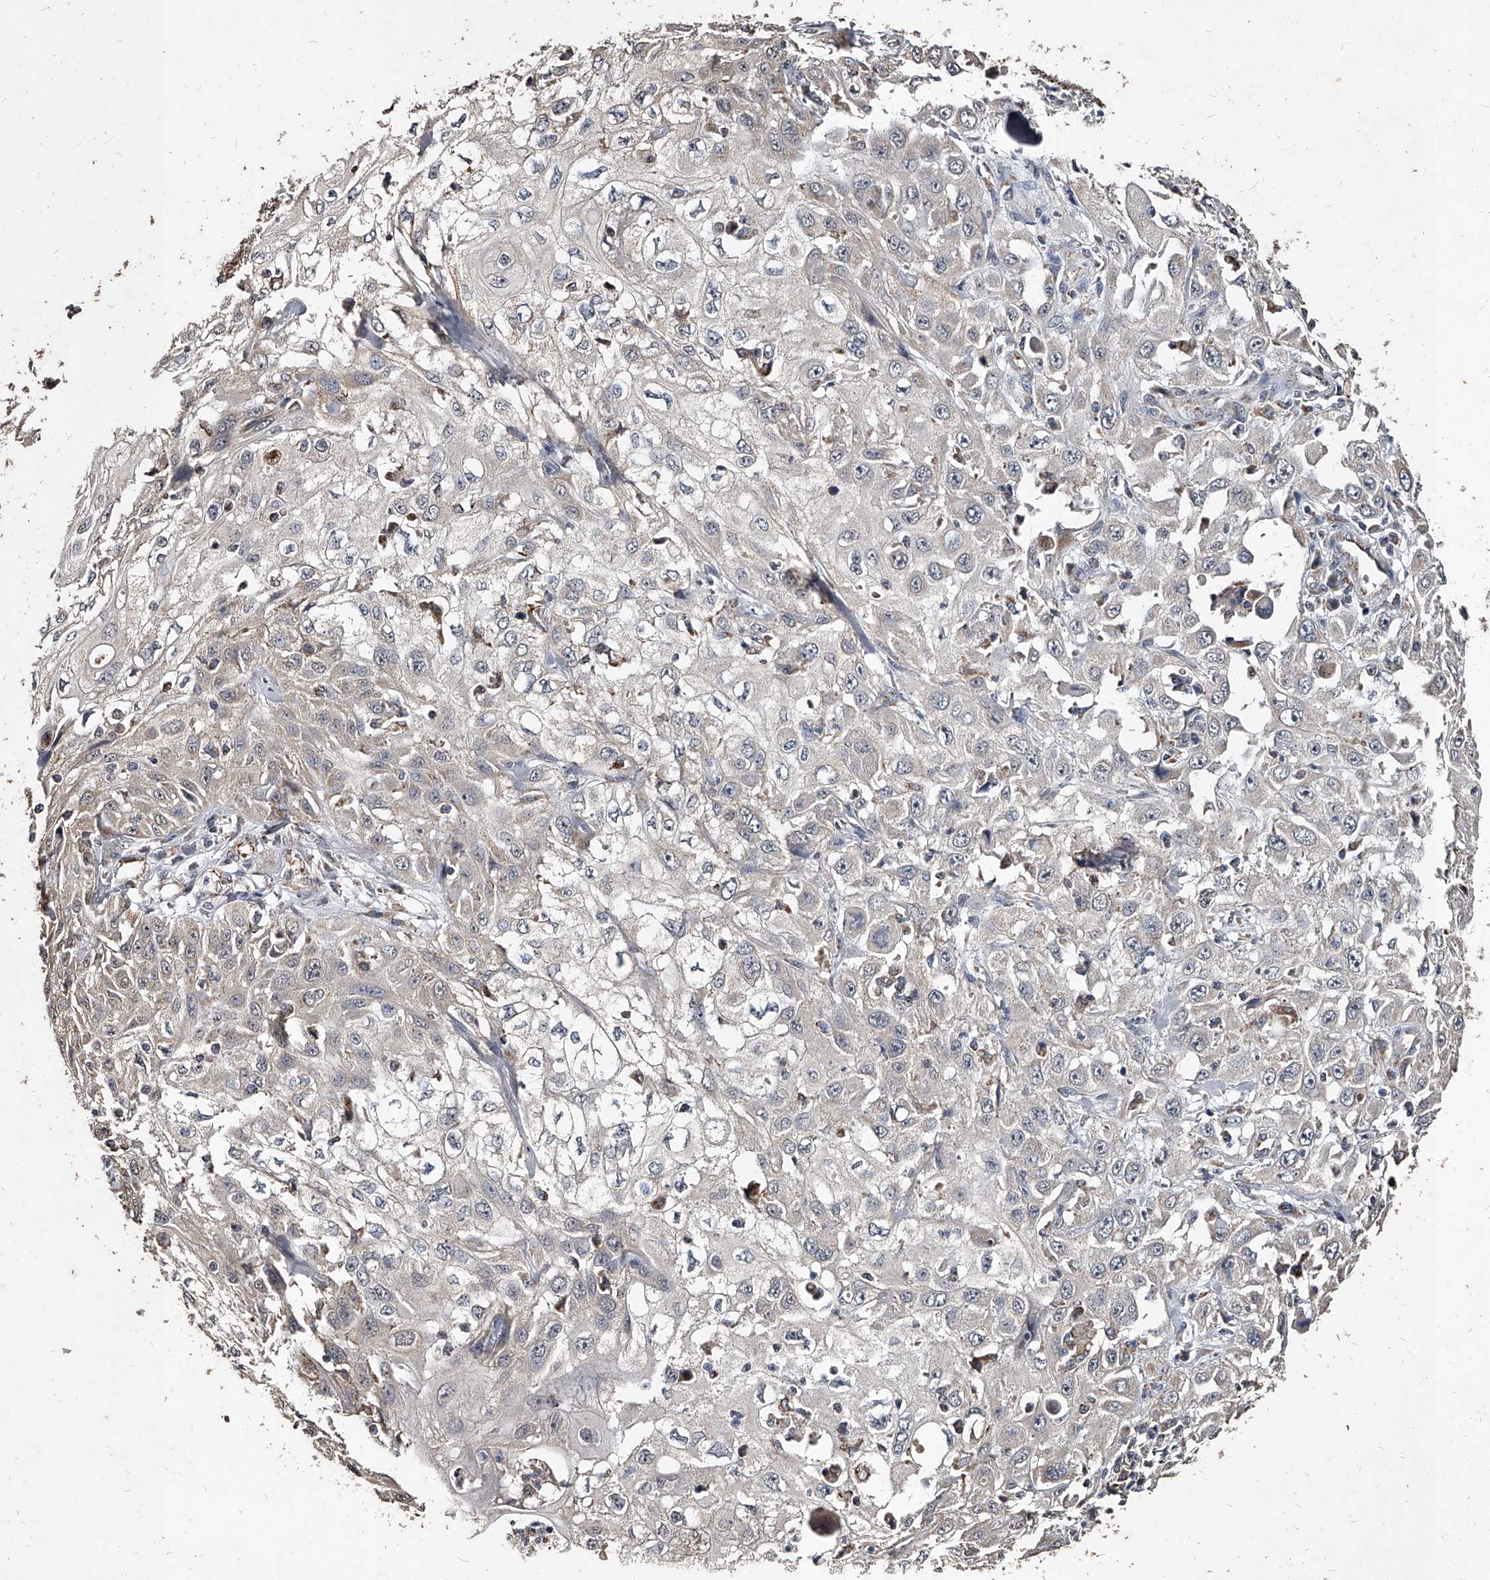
{"staining": {"intensity": "negative", "quantity": "none", "location": "none"}, "tissue": "skin cancer", "cell_type": "Tumor cells", "image_type": "cancer", "snomed": [{"axis": "morphology", "description": "Squamous cell carcinoma, NOS"}, {"axis": "topography", "description": "Skin"}], "caption": "Tumor cells are negative for protein expression in human squamous cell carcinoma (skin). (DAB immunohistochemistry visualized using brightfield microscopy, high magnification).", "gene": "GPR183", "patient": {"sex": "male", "age": 75}}